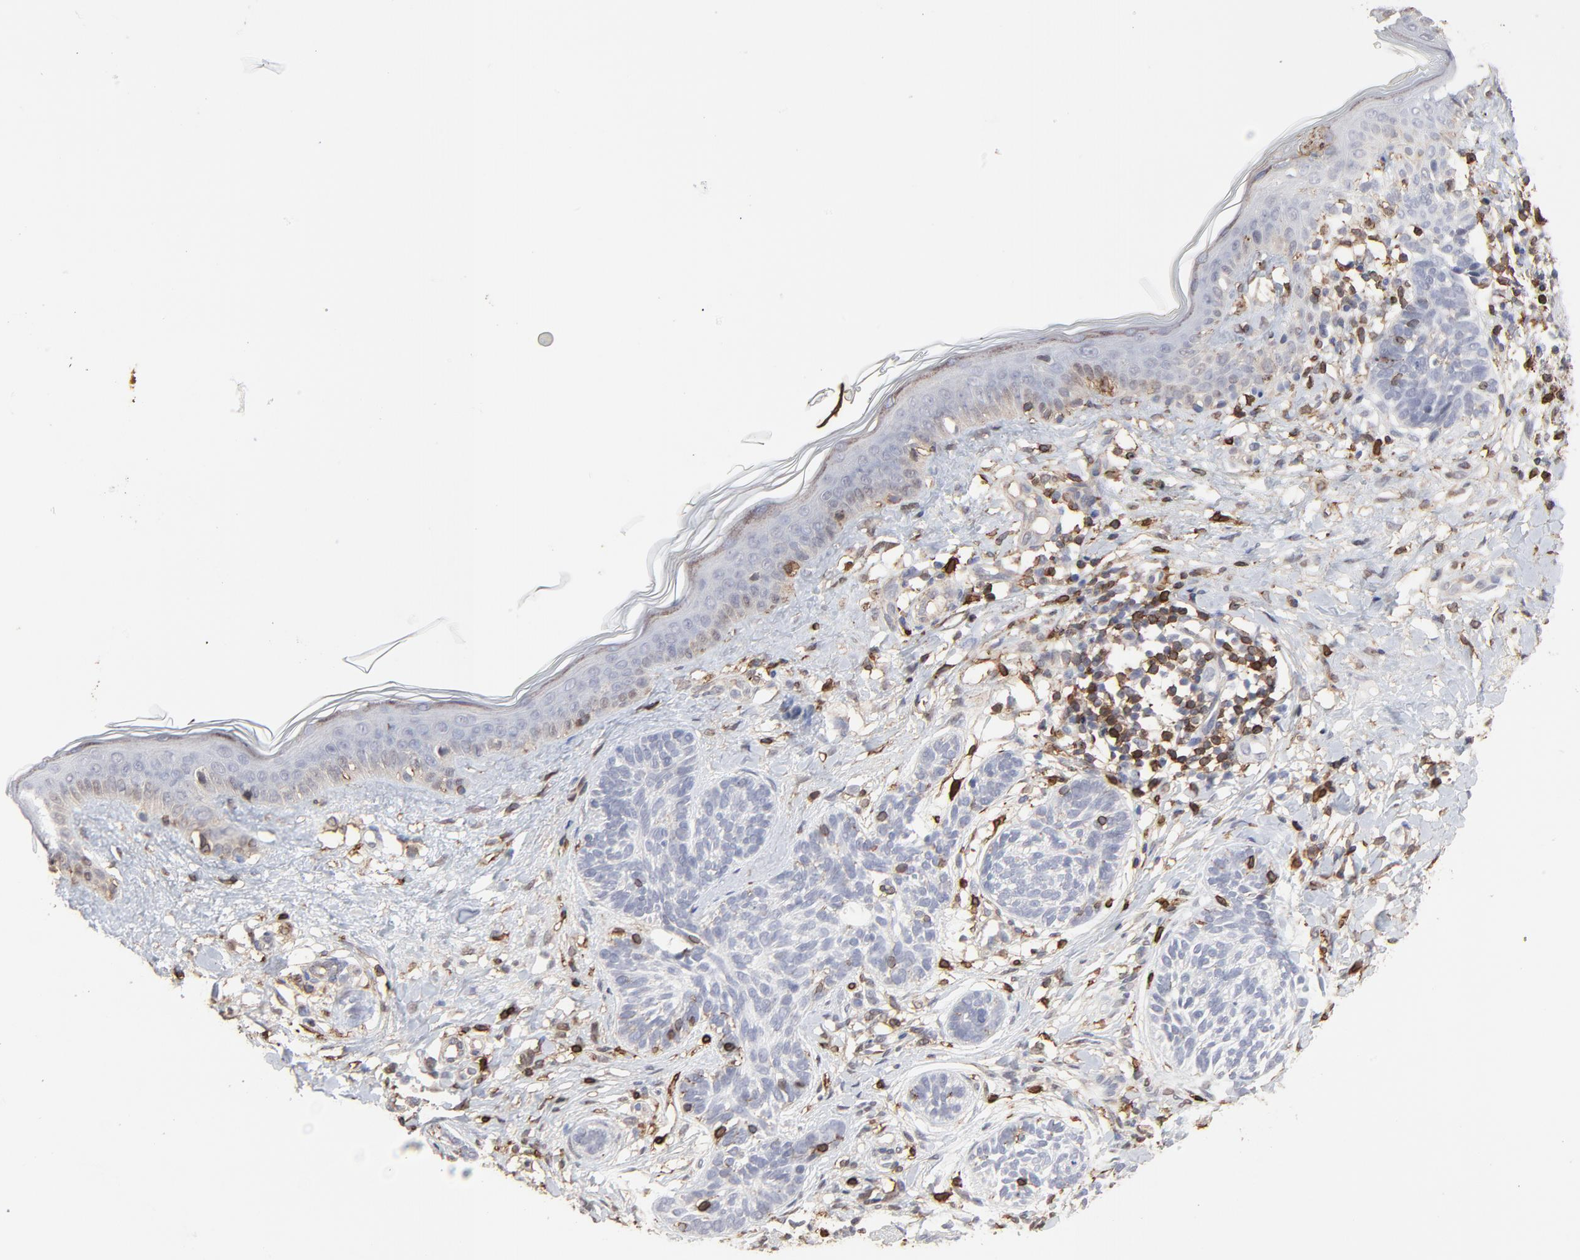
{"staining": {"intensity": "moderate", "quantity": "<25%", "location": "cytoplasmic/membranous,nuclear"}, "tissue": "skin cancer", "cell_type": "Tumor cells", "image_type": "cancer", "snomed": [{"axis": "morphology", "description": "Normal tissue, NOS"}, {"axis": "morphology", "description": "Basal cell carcinoma"}, {"axis": "topography", "description": "Skin"}], "caption": "High-magnification brightfield microscopy of skin basal cell carcinoma stained with DAB (3,3'-diaminobenzidine) (brown) and counterstained with hematoxylin (blue). tumor cells exhibit moderate cytoplasmic/membranous and nuclear expression is appreciated in about<25% of cells.", "gene": "SLC6A14", "patient": {"sex": "male", "age": 63}}